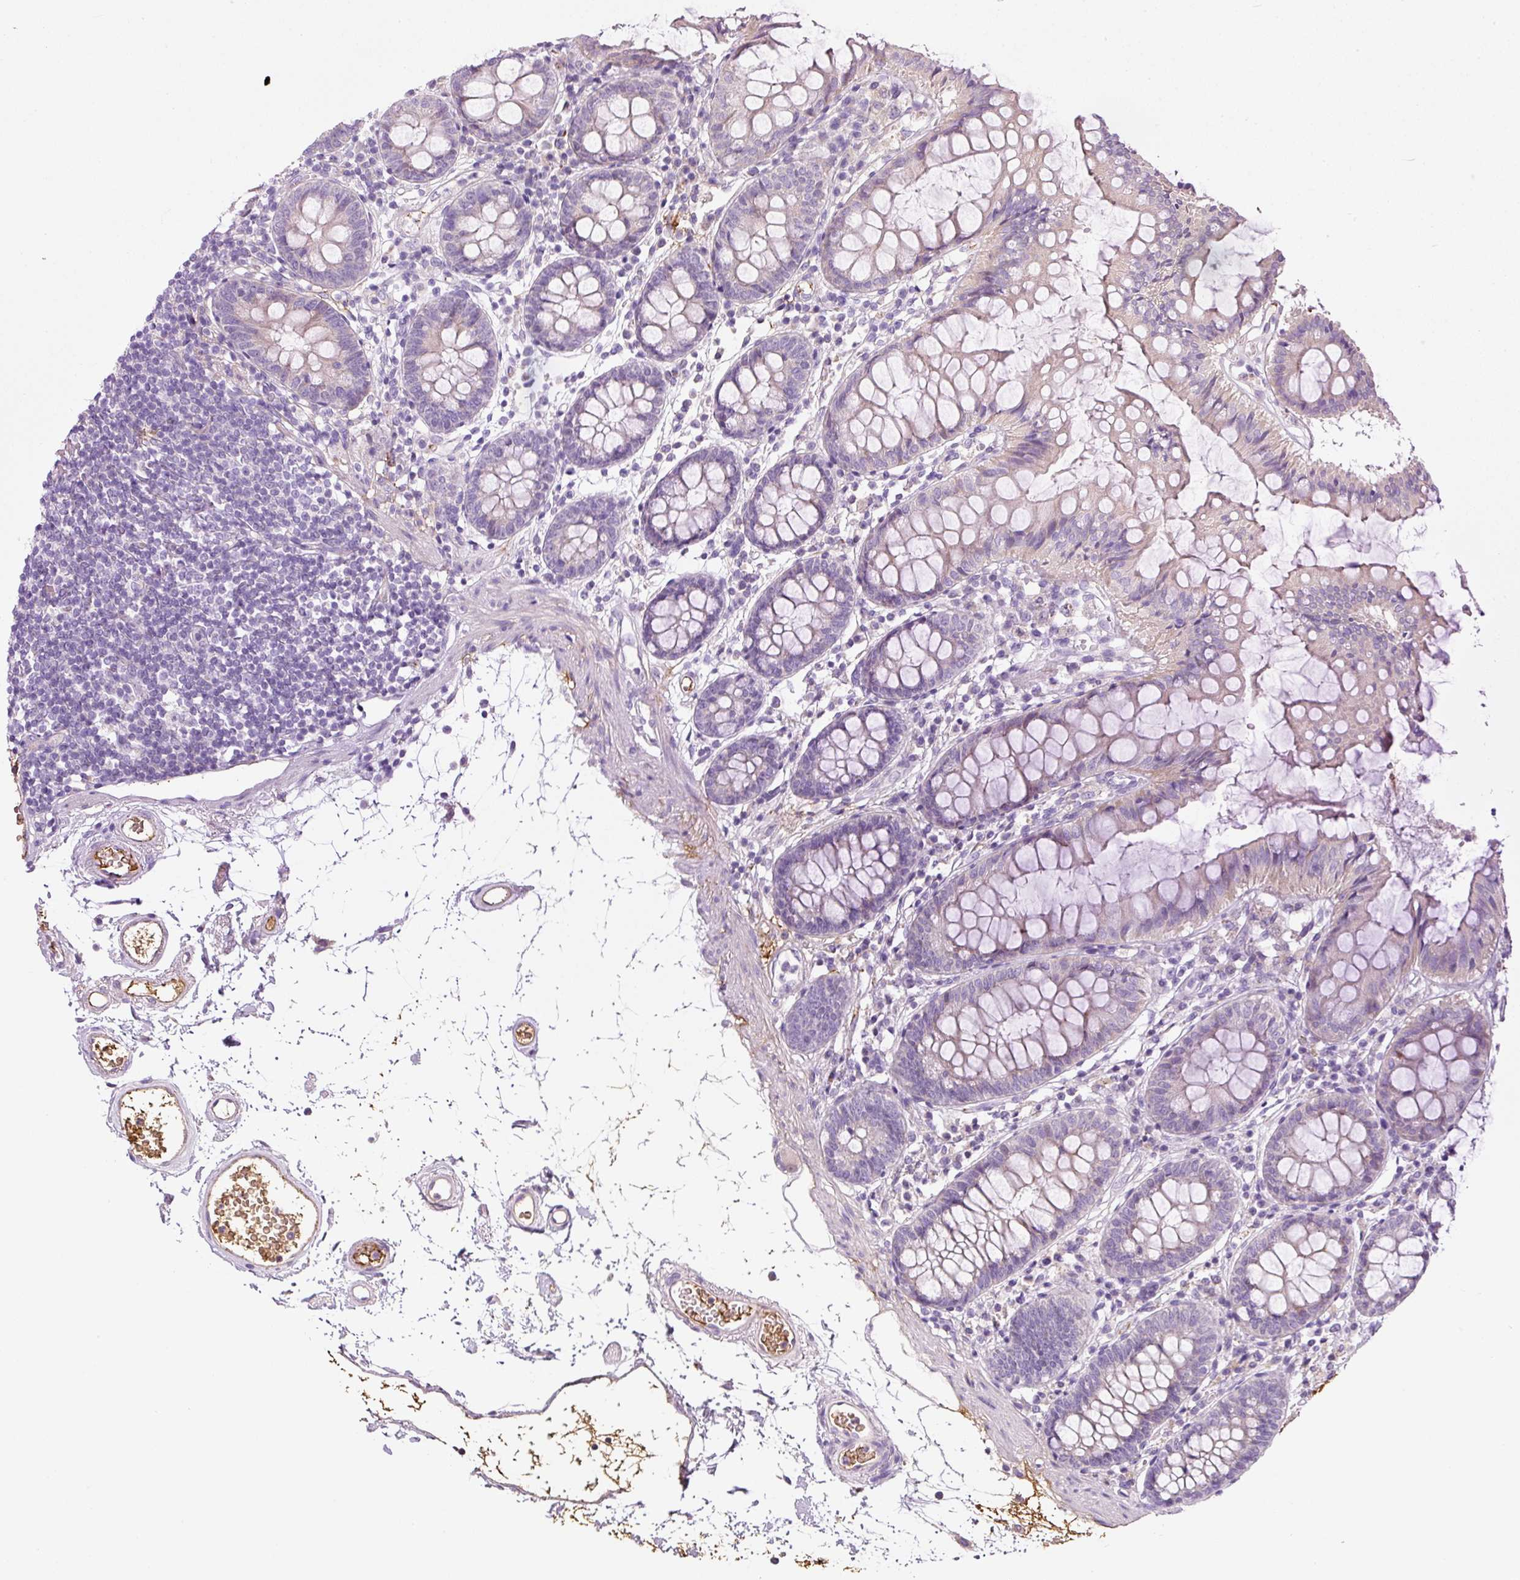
{"staining": {"intensity": "weak", "quantity": "25%-75%", "location": "cytoplasmic/membranous"}, "tissue": "colon", "cell_type": "Endothelial cells", "image_type": "normal", "snomed": [{"axis": "morphology", "description": "Normal tissue, NOS"}, {"axis": "topography", "description": "Colon"}], "caption": "Protein expression analysis of unremarkable colon shows weak cytoplasmic/membranous staining in about 25%-75% of endothelial cells.", "gene": "KPNA5", "patient": {"sex": "female", "age": 84}}